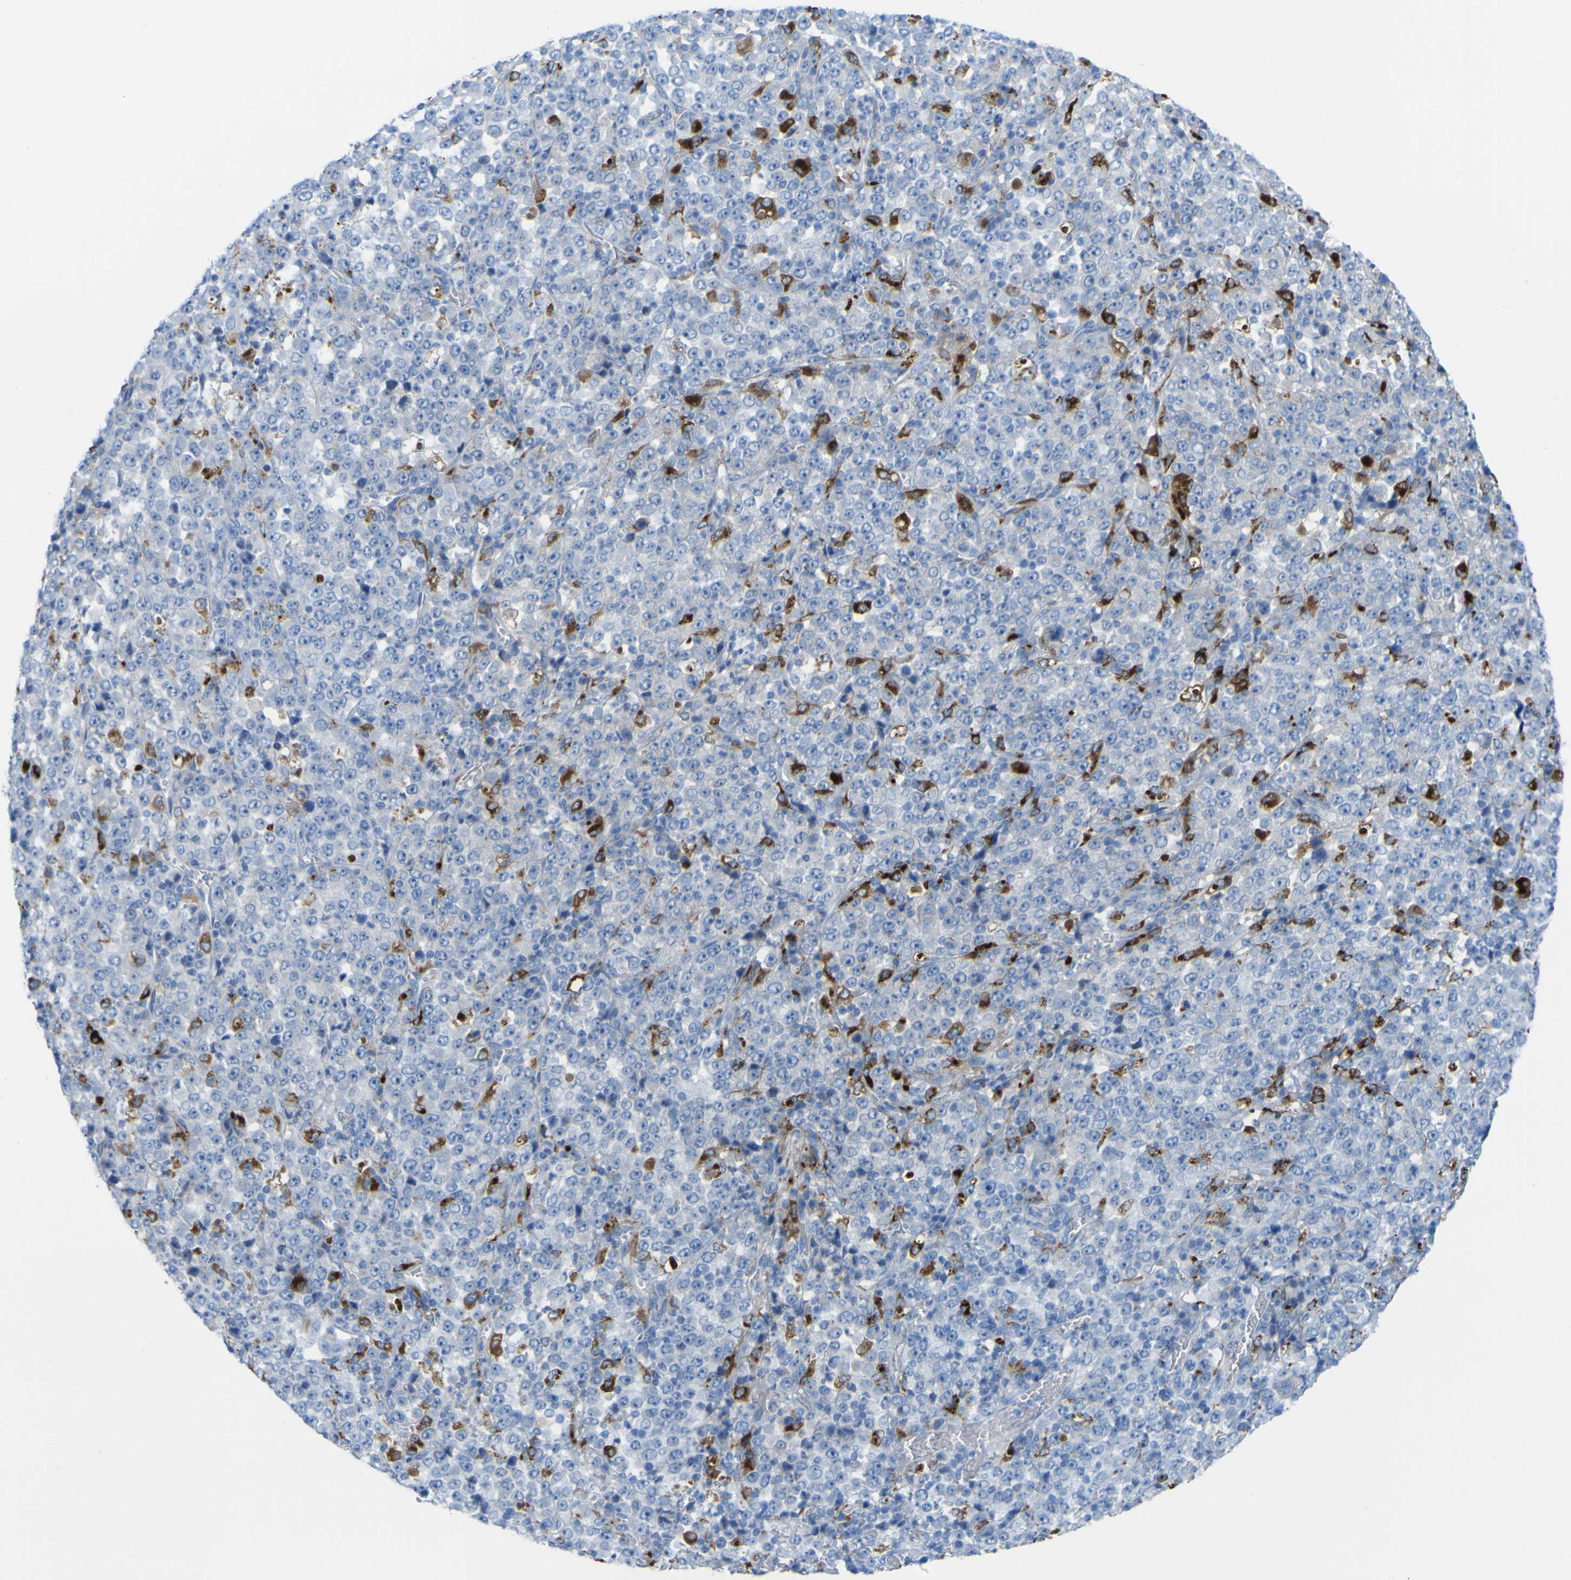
{"staining": {"intensity": "negative", "quantity": "none", "location": "none"}, "tissue": "stomach cancer", "cell_type": "Tumor cells", "image_type": "cancer", "snomed": [{"axis": "morphology", "description": "Normal tissue, NOS"}, {"axis": "morphology", "description": "Adenocarcinoma, NOS"}, {"axis": "topography", "description": "Stomach, upper"}, {"axis": "topography", "description": "Stomach"}], "caption": "The histopathology image demonstrates no staining of tumor cells in adenocarcinoma (stomach).", "gene": "PLD3", "patient": {"sex": "male", "age": 59}}